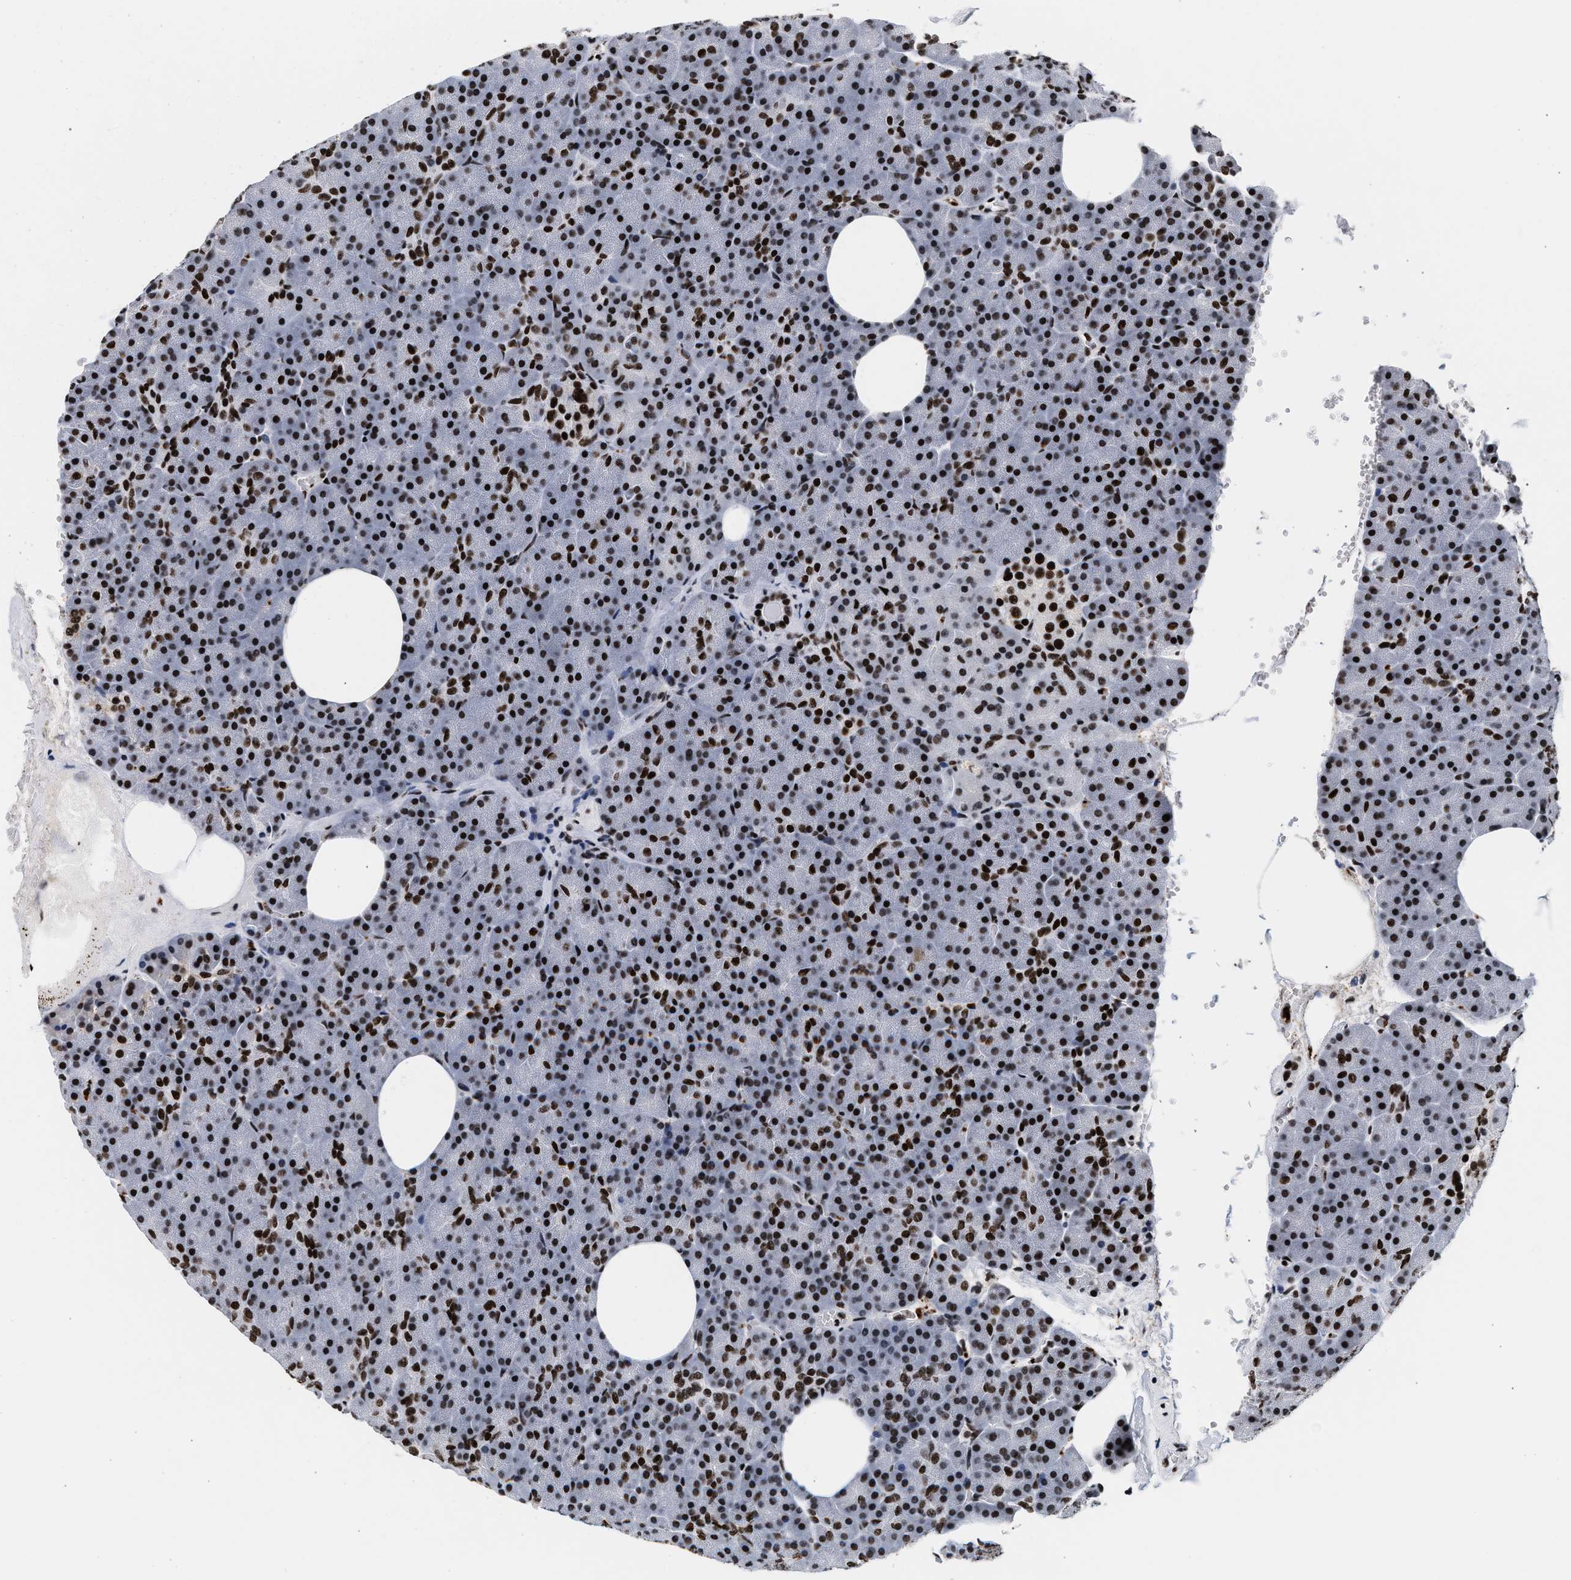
{"staining": {"intensity": "strong", "quantity": ">75%", "location": "nuclear"}, "tissue": "pancreas", "cell_type": "Exocrine glandular cells", "image_type": "normal", "snomed": [{"axis": "morphology", "description": "Normal tissue, NOS"}, {"axis": "topography", "description": "Pancreas"}], "caption": "Immunohistochemistry (IHC) photomicrograph of normal pancreas stained for a protein (brown), which displays high levels of strong nuclear staining in approximately >75% of exocrine glandular cells.", "gene": "RAD21", "patient": {"sex": "female", "age": 35}}